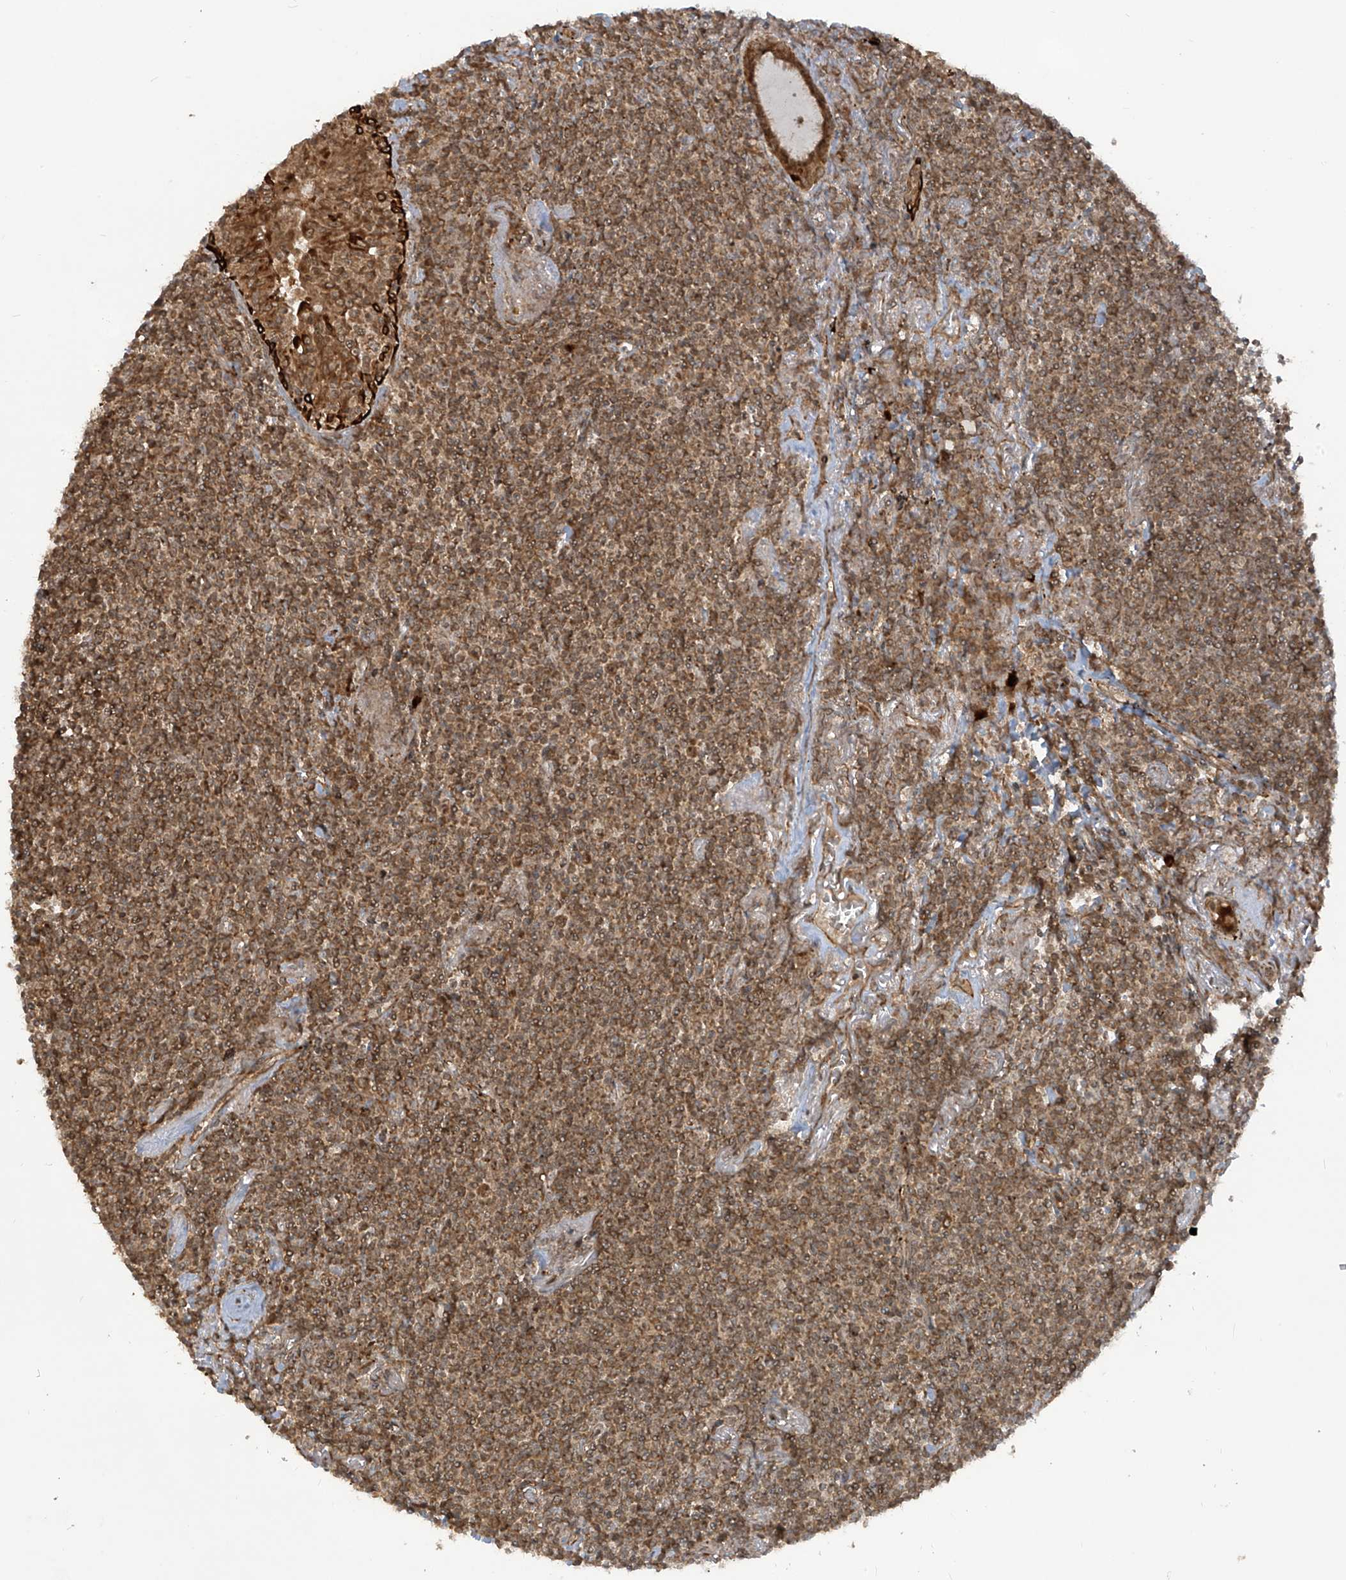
{"staining": {"intensity": "moderate", "quantity": ">75%", "location": "cytoplasmic/membranous"}, "tissue": "lymphoma", "cell_type": "Tumor cells", "image_type": "cancer", "snomed": [{"axis": "morphology", "description": "Malignant lymphoma, non-Hodgkin's type, Low grade"}, {"axis": "topography", "description": "Lung"}], "caption": "Low-grade malignant lymphoma, non-Hodgkin's type tissue demonstrates moderate cytoplasmic/membranous positivity in about >75% of tumor cells, visualized by immunohistochemistry.", "gene": "TRIM67", "patient": {"sex": "female", "age": 71}}